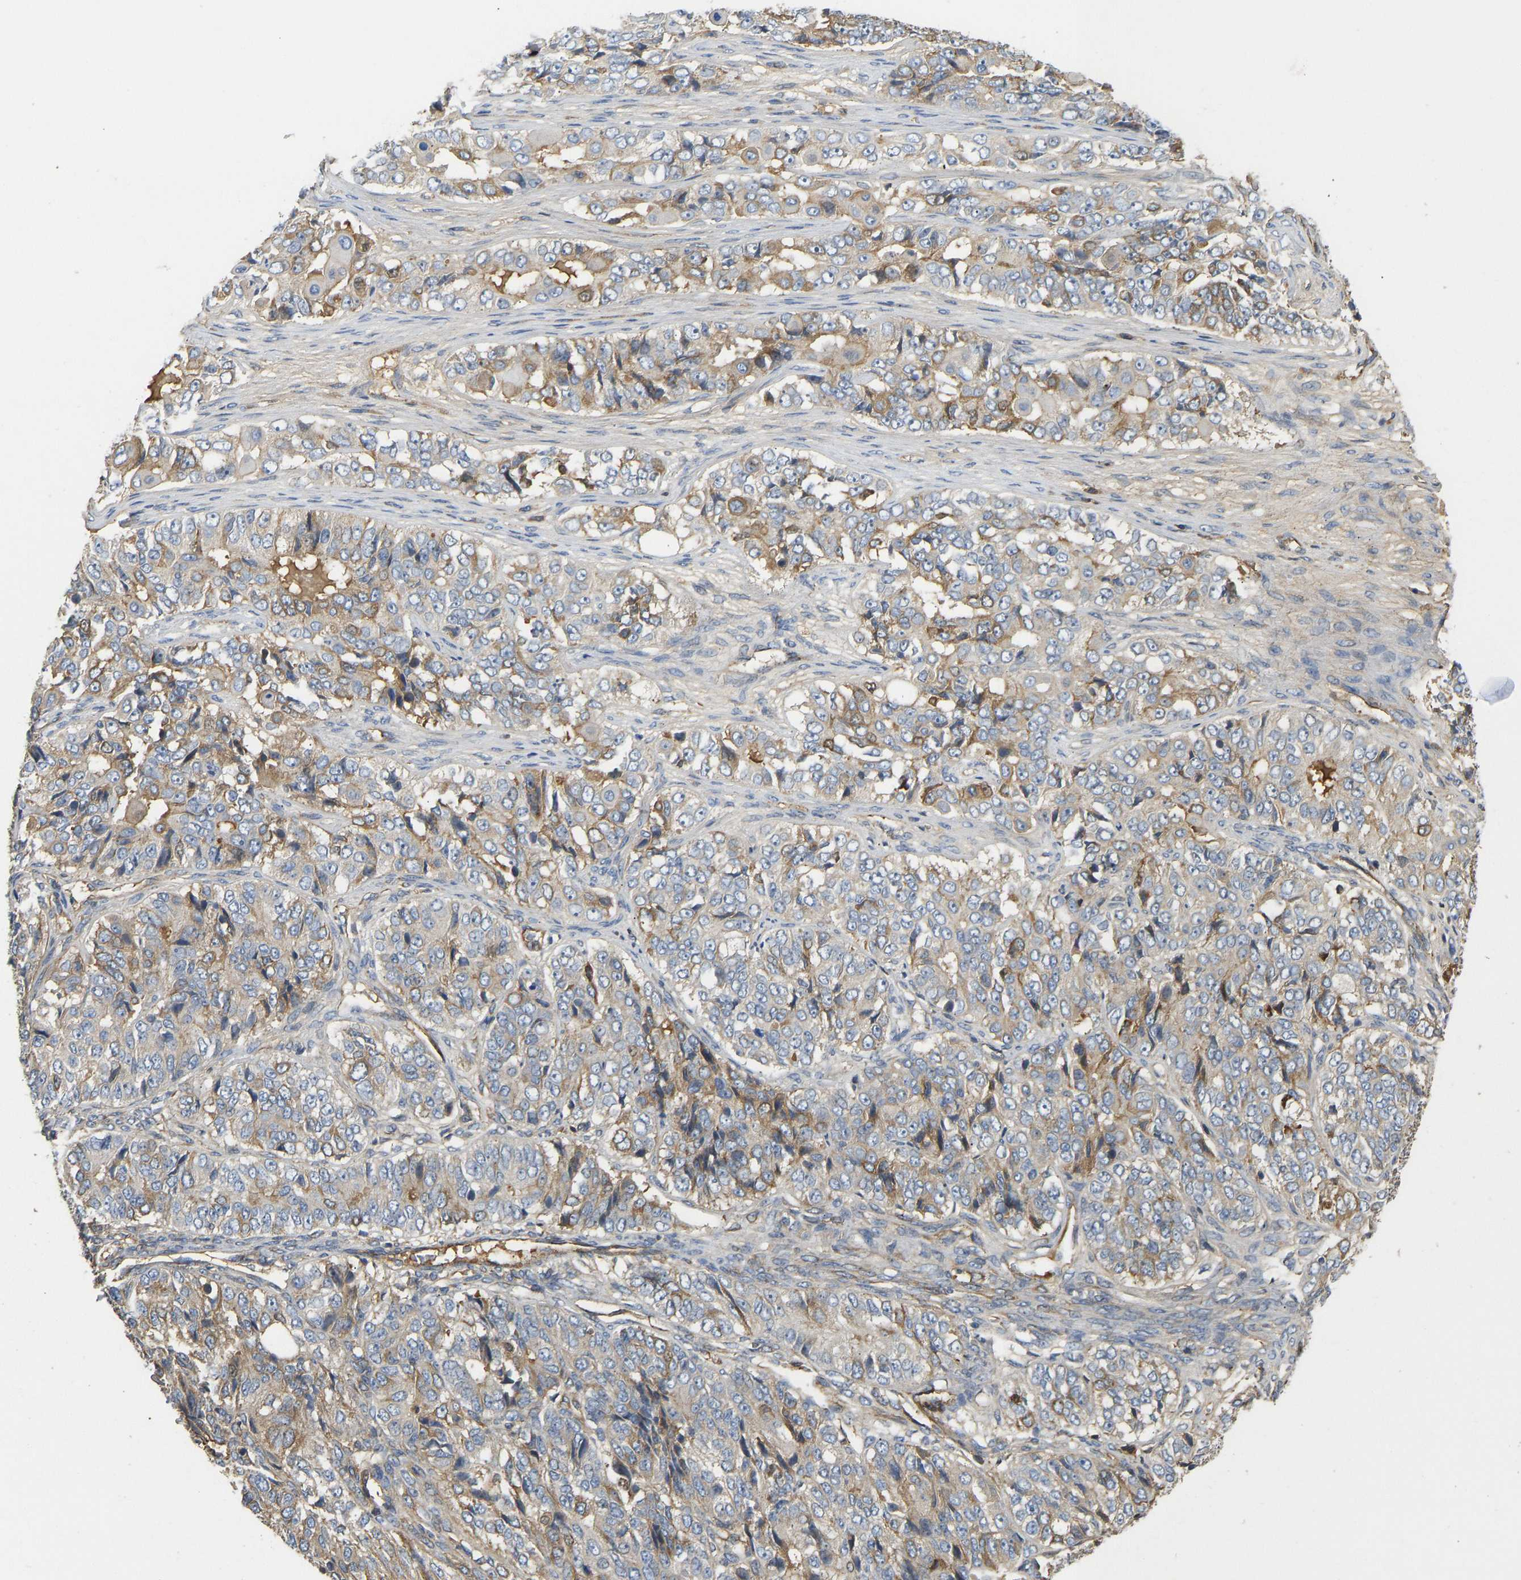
{"staining": {"intensity": "moderate", "quantity": "25%-75%", "location": "cytoplasmic/membranous"}, "tissue": "ovarian cancer", "cell_type": "Tumor cells", "image_type": "cancer", "snomed": [{"axis": "morphology", "description": "Carcinoma, endometroid"}, {"axis": "topography", "description": "Ovary"}], "caption": "About 25%-75% of tumor cells in human ovarian endometroid carcinoma demonstrate moderate cytoplasmic/membranous protein staining as visualized by brown immunohistochemical staining.", "gene": "VCPKMT", "patient": {"sex": "female", "age": 51}}